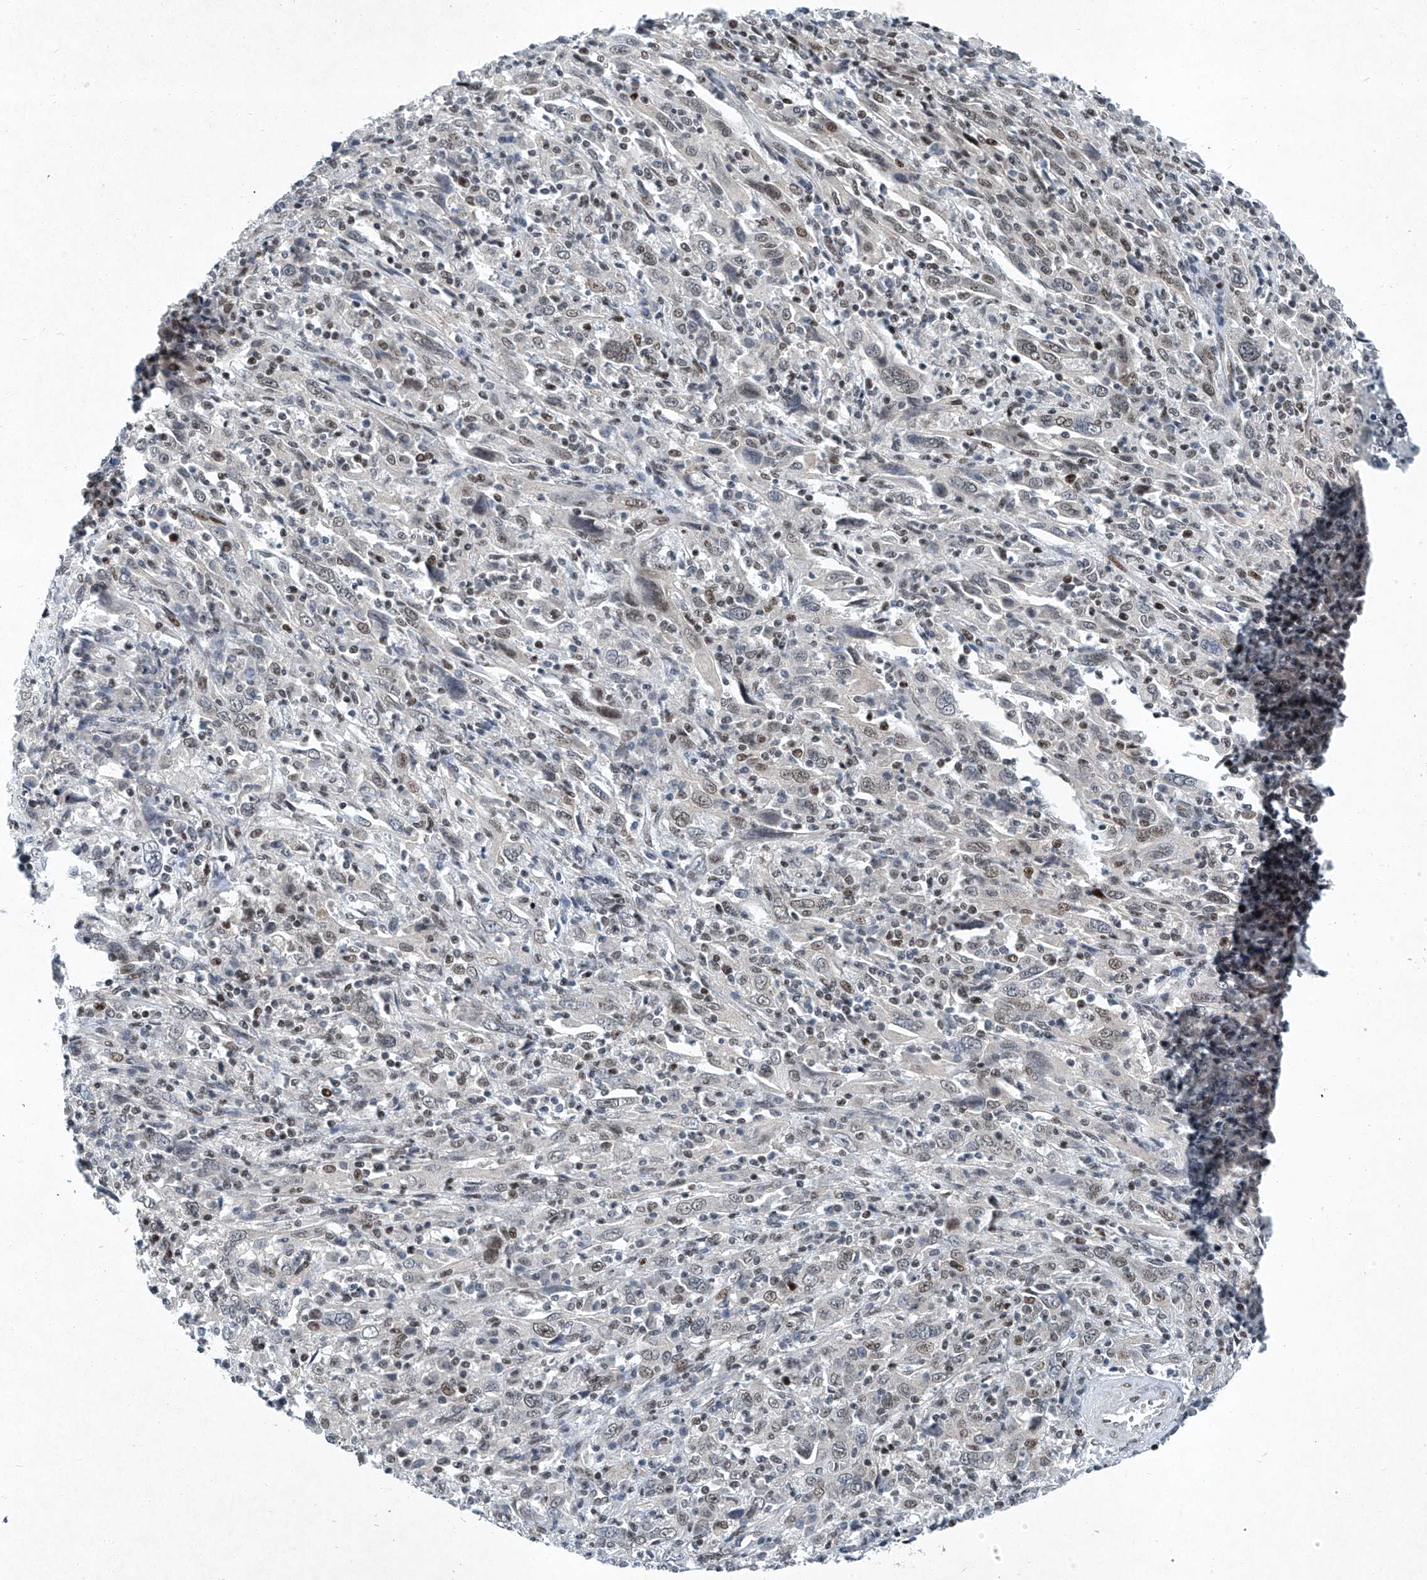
{"staining": {"intensity": "weak", "quantity": "25%-75%", "location": "nuclear"}, "tissue": "cervical cancer", "cell_type": "Tumor cells", "image_type": "cancer", "snomed": [{"axis": "morphology", "description": "Squamous cell carcinoma, NOS"}, {"axis": "topography", "description": "Cervix"}], "caption": "Protein expression analysis of cervical cancer displays weak nuclear staining in about 25%-75% of tumor cells.", "gene": "TFDP1", "patient": {"sex": "female", "age": 46}}